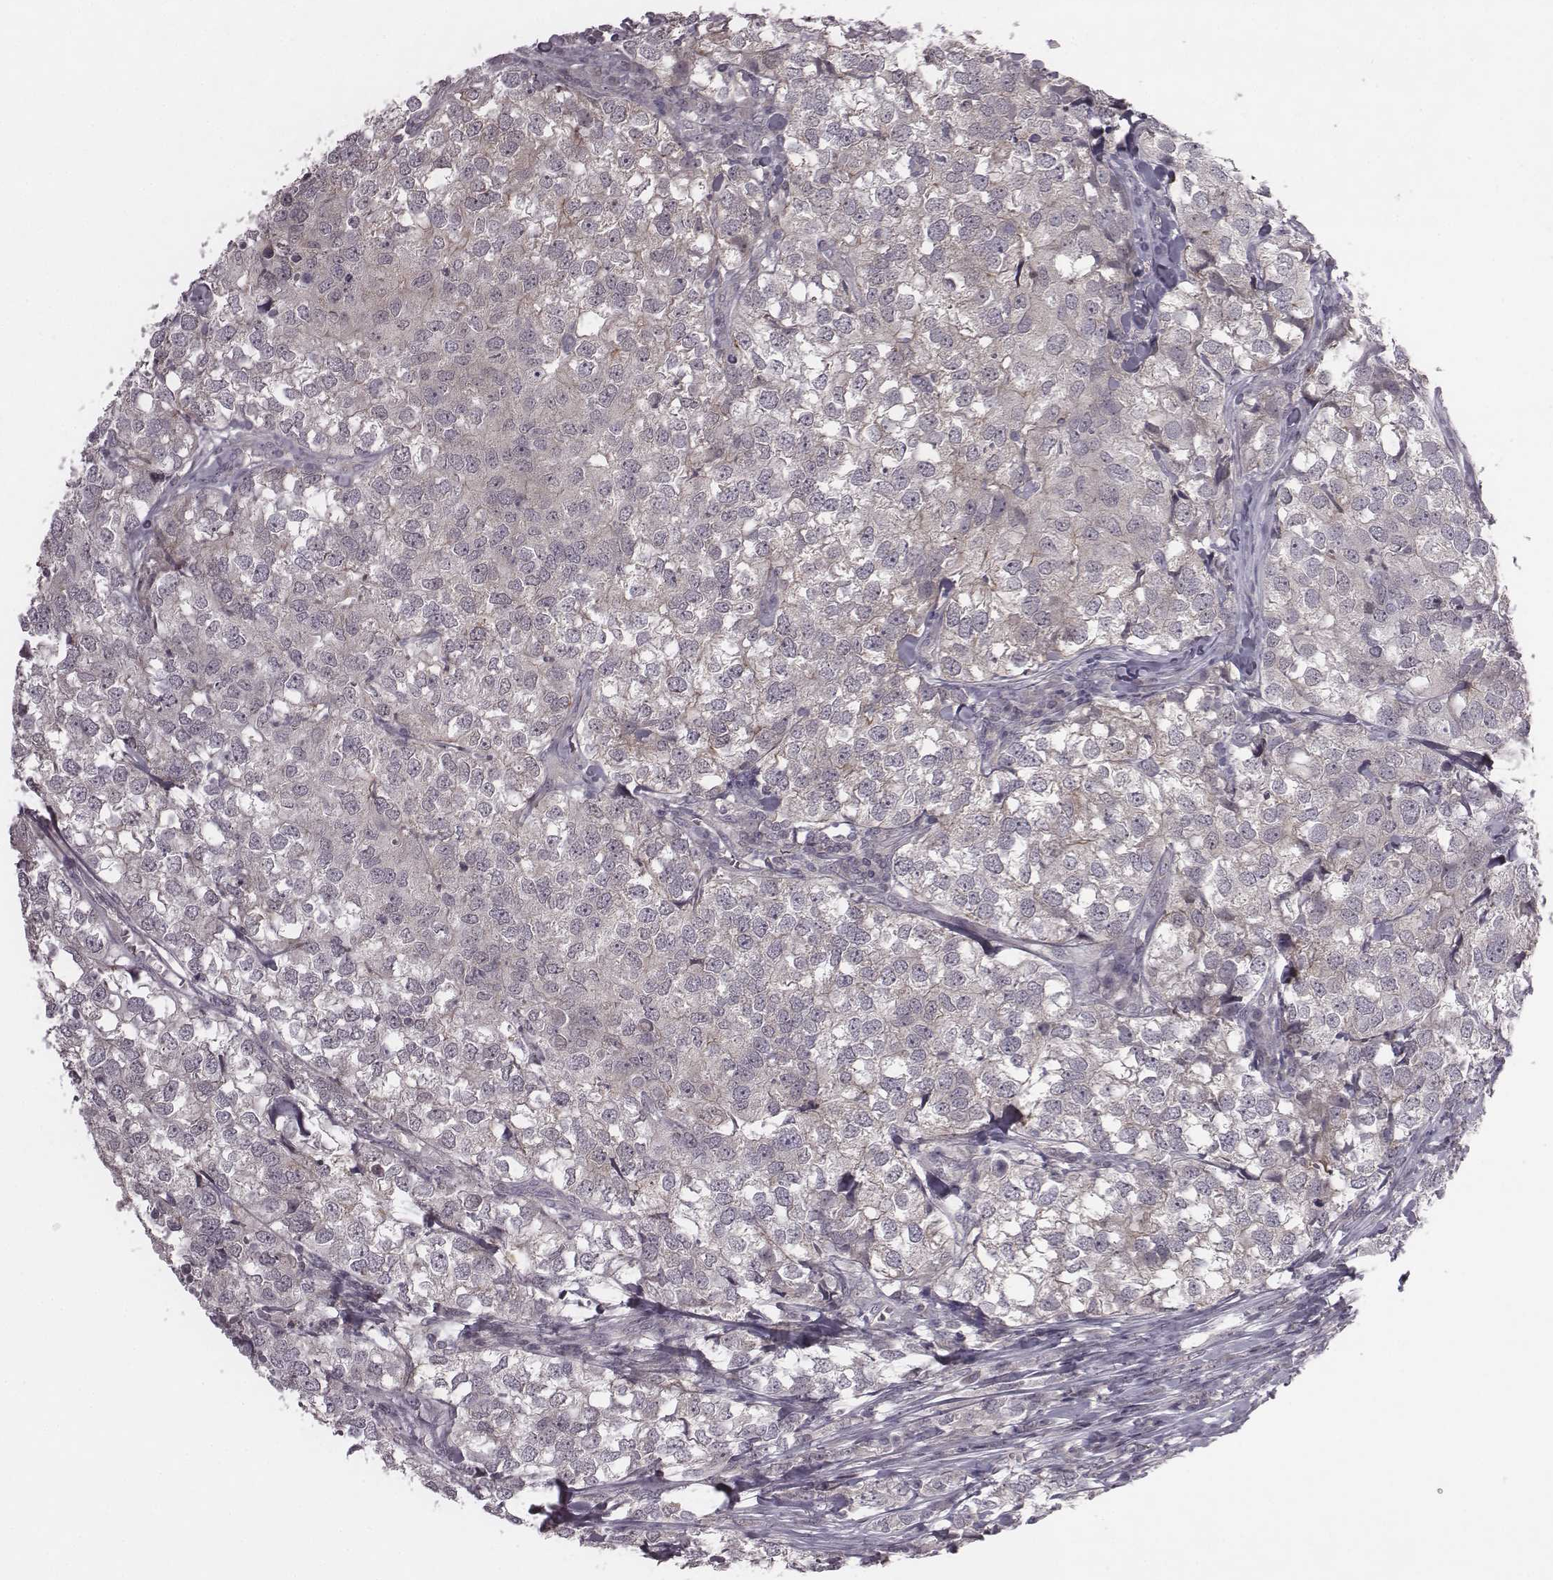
{"staining": {"intensity": "weak", "quantity": "<25%", "location": "cytoplasmic/membranous"}, "tissue": "breast cancer", "cell_type": "Tumor cells", "image_type": "cancer", "snomed": [{"axis": "morphology", "description": "Duct carcinoma"}, {"axis": "topography", "description": "Breast"}], "caption": "A high-resolution image shows immunohistochemistry (IHC) staining of invasive ductal carcinoma (breast), which shows no significant expression in tumor cells.", "gene": "BICDL1", "patient": {"sex": "female", "age": 30}}